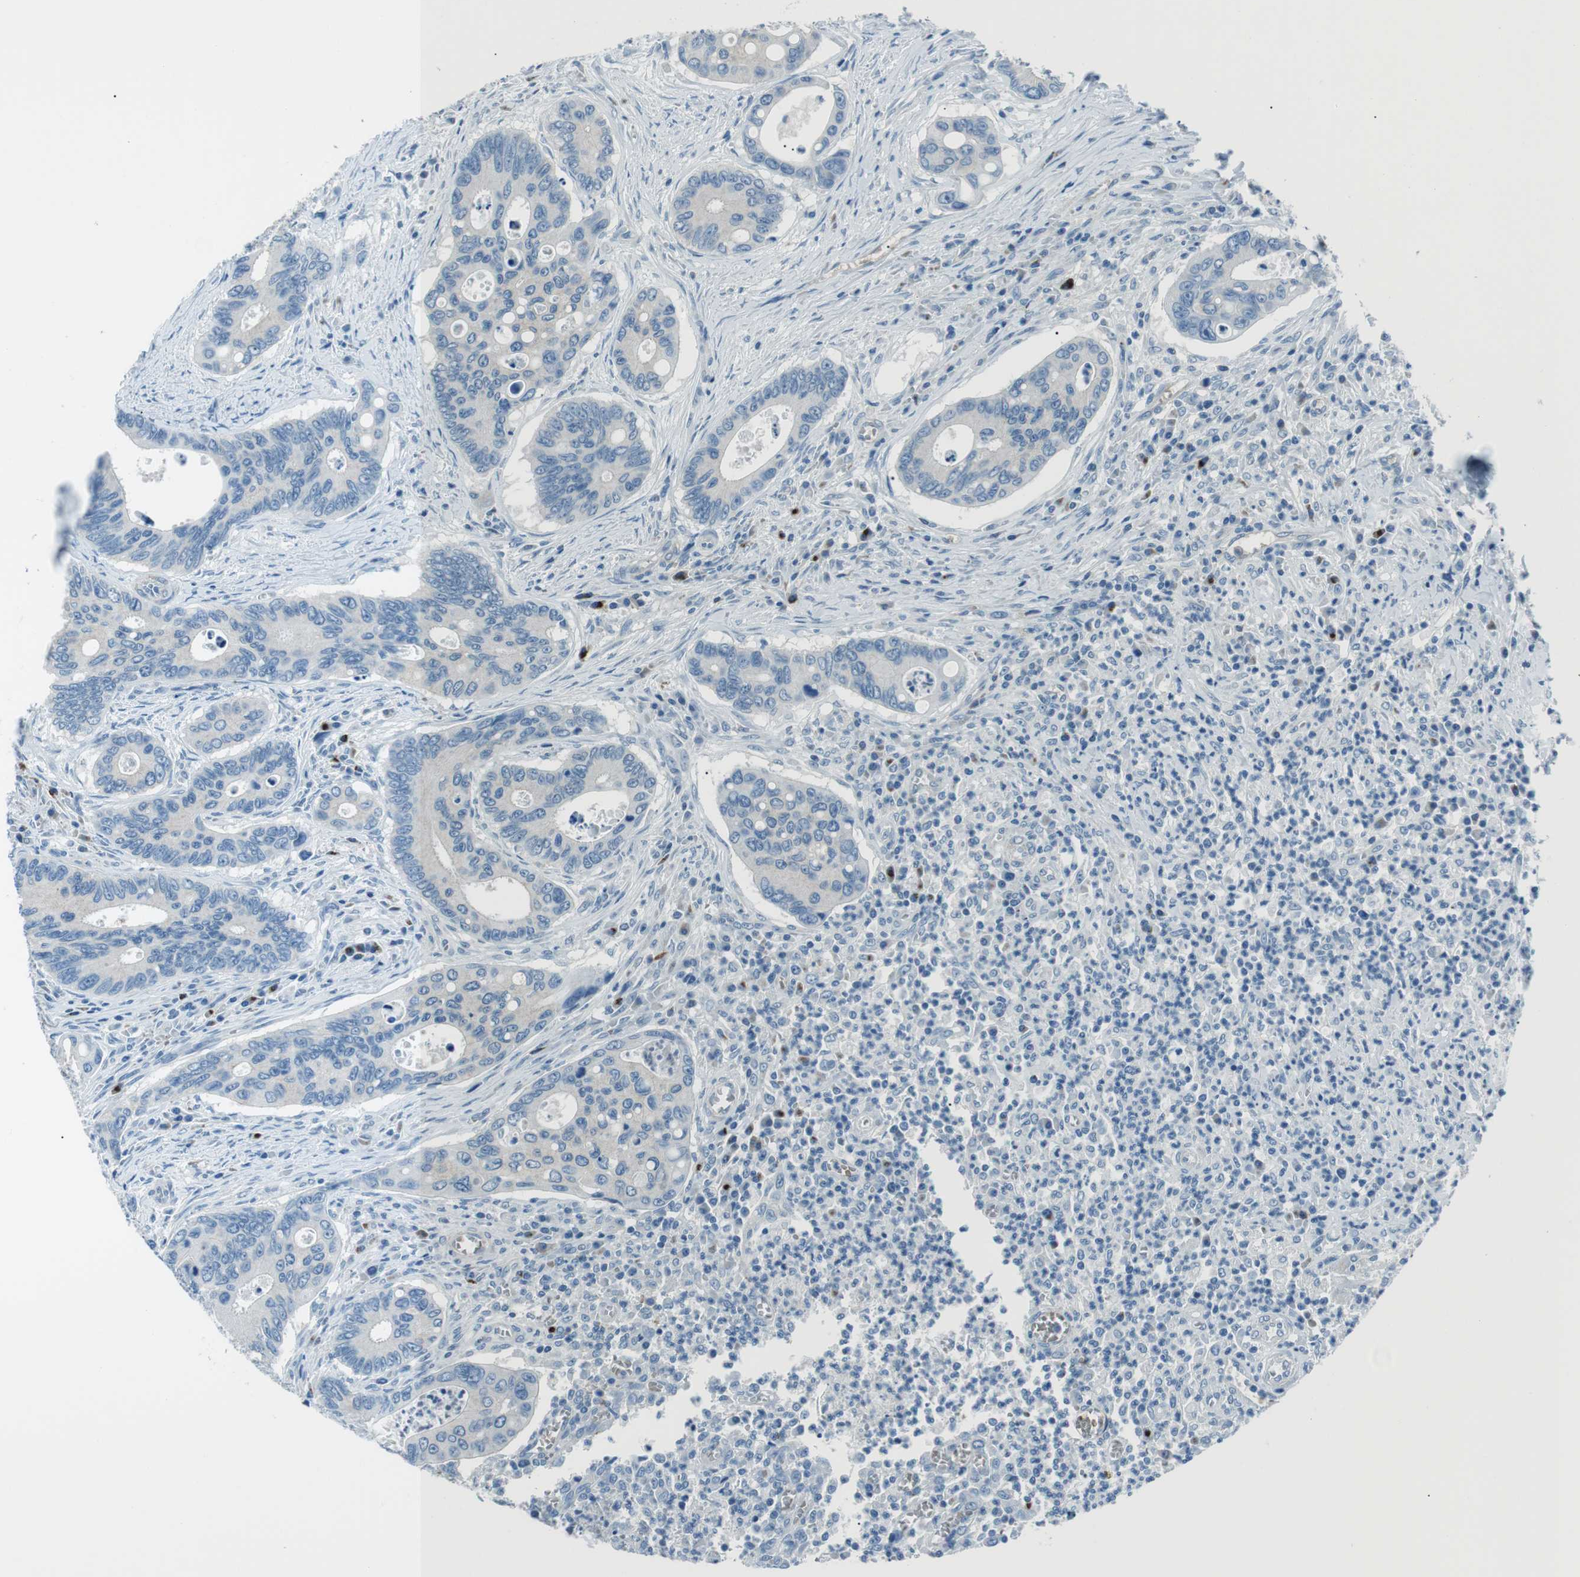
{"staining": {"intensity": "negative", "quantity": "none", "location": "none"}, "tissue": "colorectal cancer", "cell_type": "Tumor cells", "image_type": "cancer", "snomed": [{"axis": "morphology", "description": "Inflammation, NOS"}, {"axis": "morphology", "description": "Adenocarcinoma, NOS"}, {"axis": "topography", "description": "Colon"}], "caption": "The photomicrograph exhibits no significant expression in tumor cells of adenocarcinoma (colorectal).", "gene": "ST6GAL1", "patient": {"sex": "male", "age": 72}}